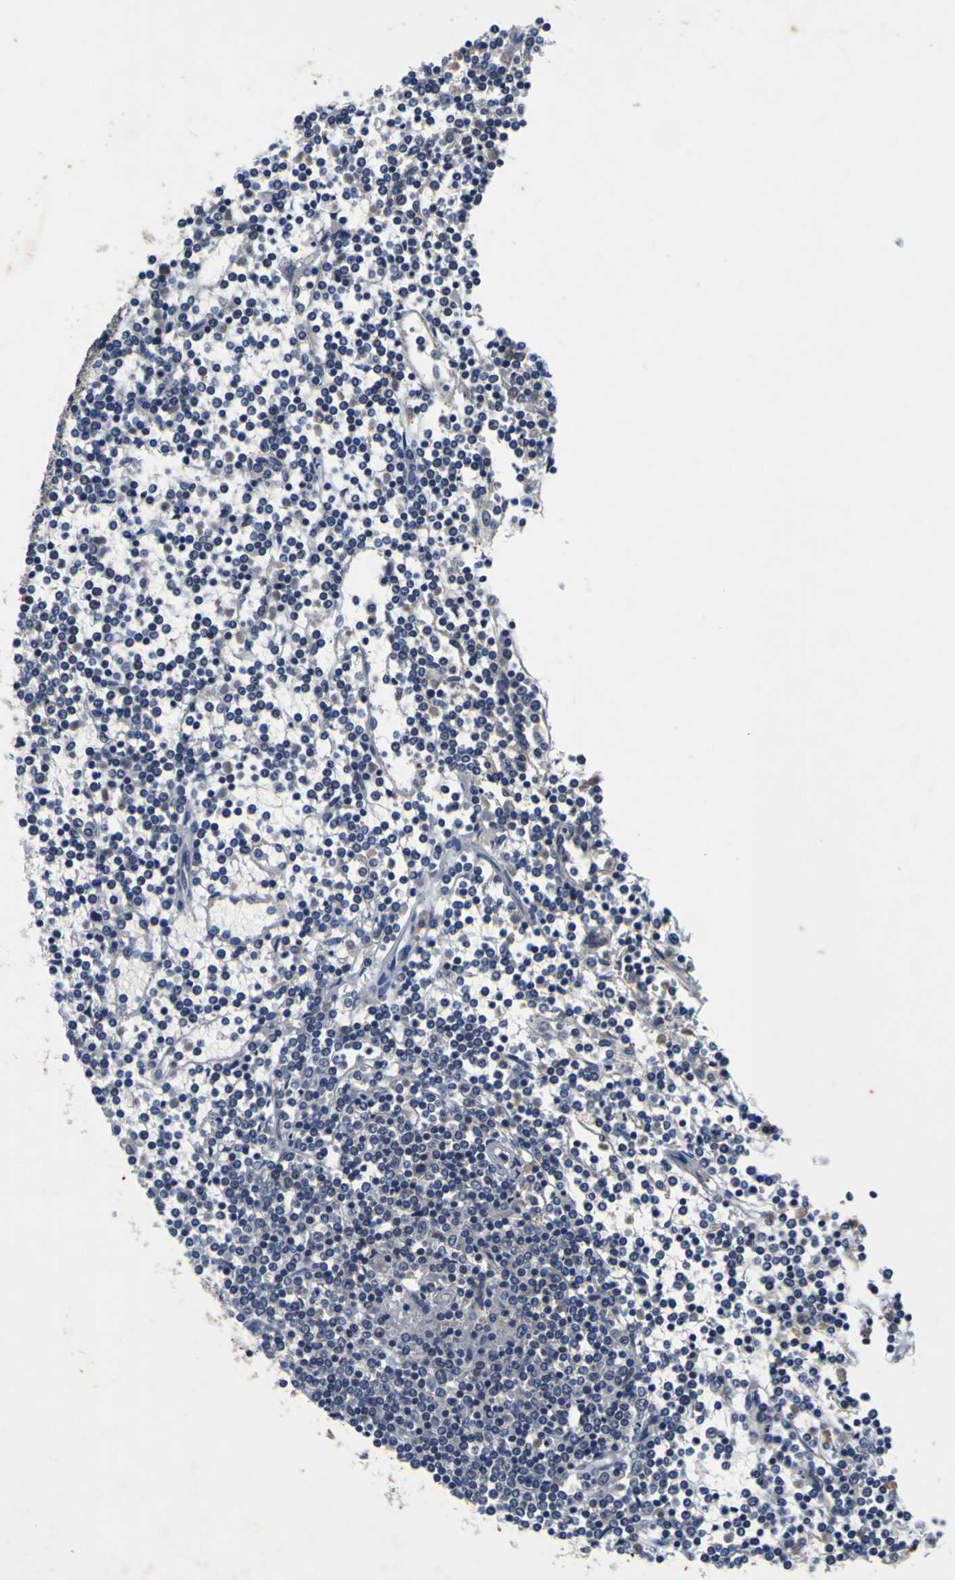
{"staining": {"intensity": "negative", "quantity": "none", "location": "none"}, "tissue": "lymphoma", "cell_type": "Tumor cells", "image_type": "cancer", "snomed": [{"axis": "morphology", "description": "Malignant lymphoma, non-Hodgkin's type, Low grade"}, {"axis": "topography", "description": "Spleen"}], "caption": "Micrograph shows no protein staining in tumor cells of malignant lymphoma, non-Hodgkin's type (low-grade) tissue.", "gene": "EPHB4", "patient": {"sex": "female", "age": 19}}